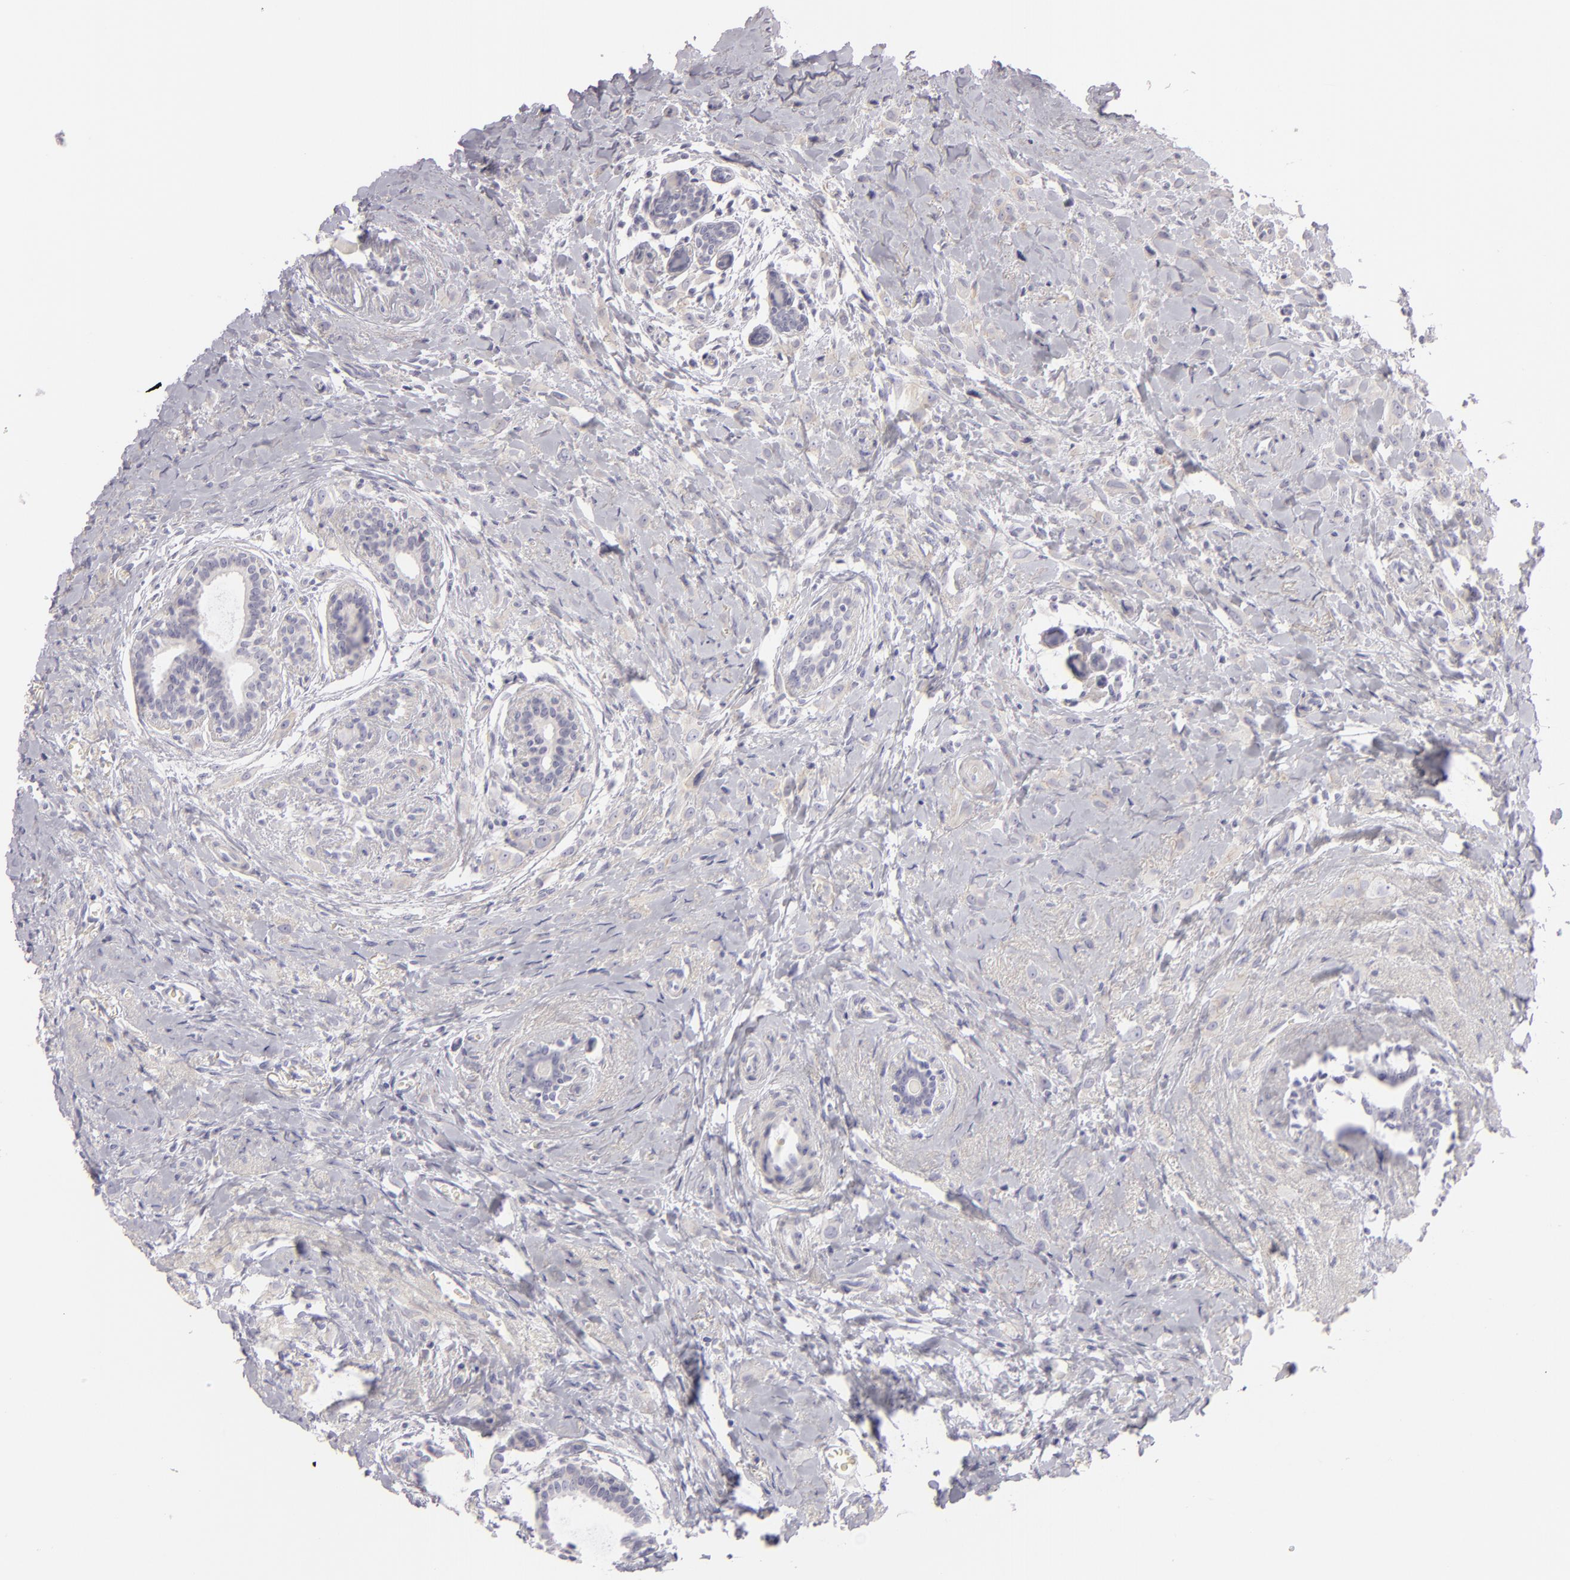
{"staining": {"intensity": "negative", "quantity": "none", "location": "none"}, "tissue": "breast cancer", "cell_type": "Tumor cells", "image_type": "cancer", "snomed": [{"axis": "morphology", "description": "Lobular carcinoma"}, {"axis": "topography", "description": "Breast"}], "caption": "High magnification brightfield microscopy of breast cancer stained with DAB (3,3'-diaminobenzidine) (brown) and counterstained with hematoxylin (blue): tumor cells show no significant positivity.", "gene": "DLG4", "patient": {"sex": "female", "age": 57}}